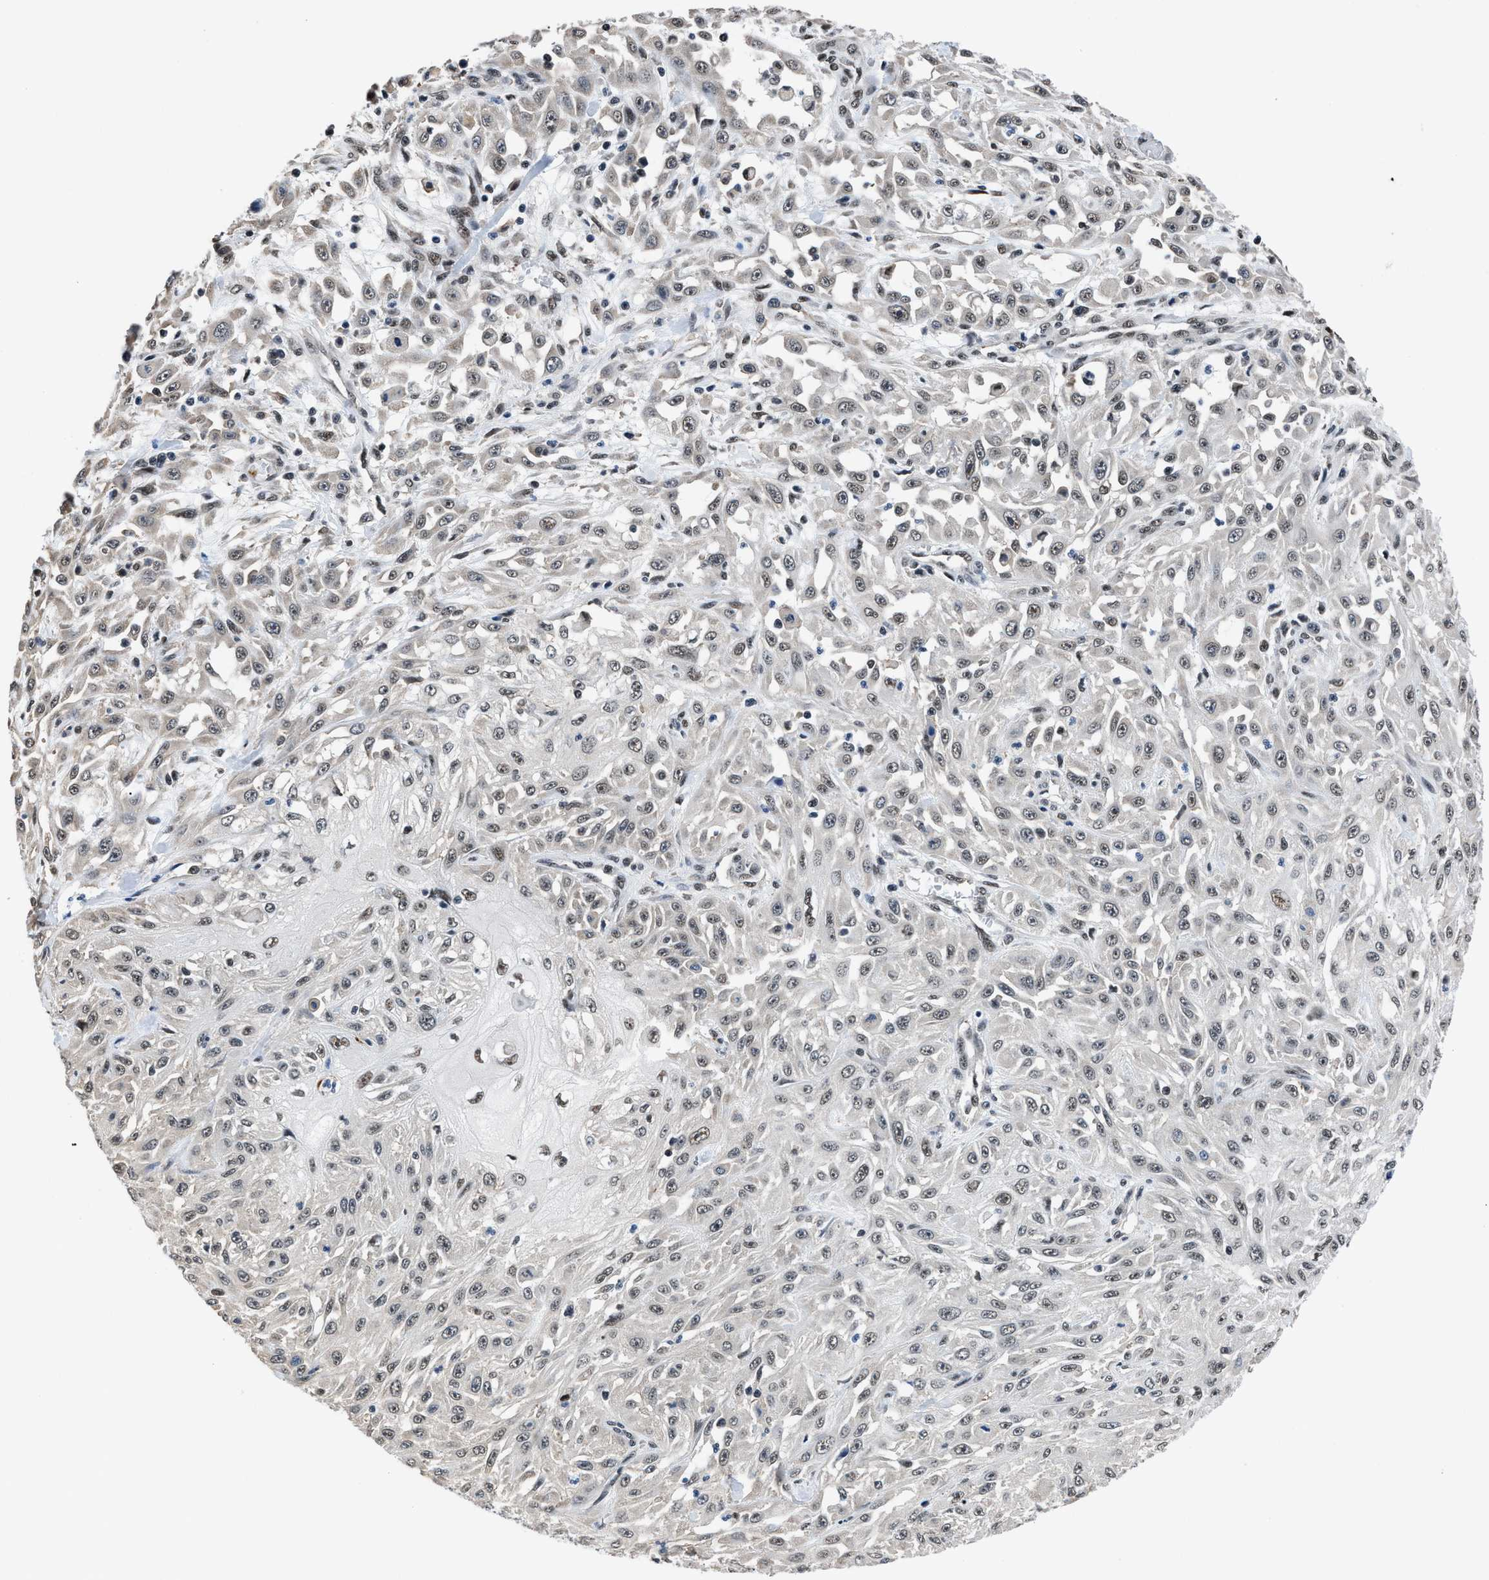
{"staining": {"intensity": "moderate", "quantity": ">75%", "location": "nuclear"}, "tissue": "skin cancer", "cell_type": "Tumor cells", "image_type": "cancer", "snomed": [{"axis": "morphology", "description": "Squamous cell carcinoma, NOS"}, {"axis": "morphology", "description": "Squamous cell carcinoma, metastatic, NOS"}, {"axis": "topography", "description": "Skin"}, {"axis": "topography", "description": "Lymph node"}], "caption": "This image demonstrates immunohistochemistry staining of squamous cell carcinoma (skin), with medium moderate nuclear staining in about >75% of tumor cells.", "gene": "HNRNPH2", "patient": {"sex": "male", "age": 75}}